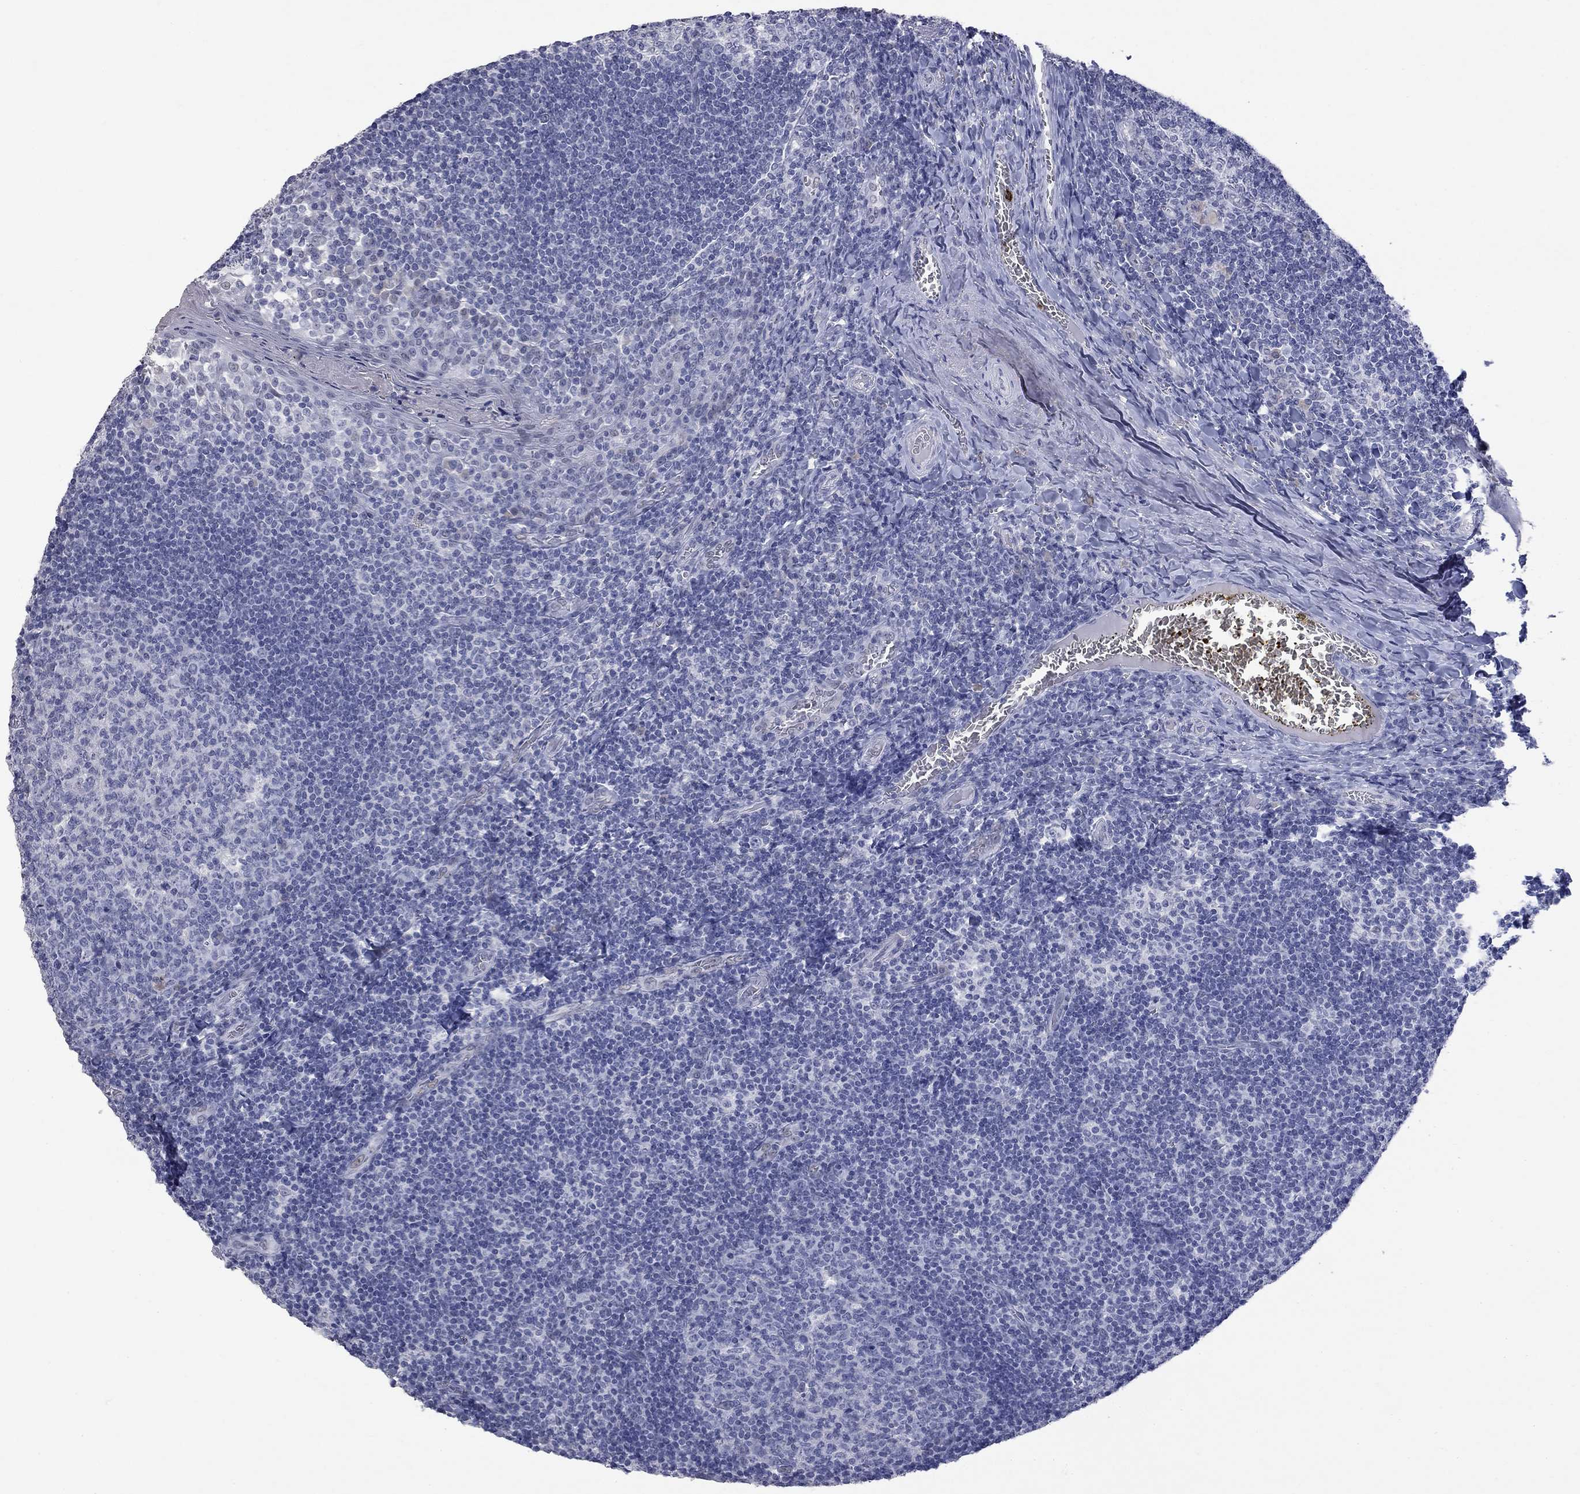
{"staining": {"intensity": "negative", "quantity": "none", "location": "none"}, "tissue": "tonsil", "cell_type": "Germinal center cells", "image_type": "normal", "snomed": [{"axis": "morphology", "description": "Normal tissue, NOS"}, {"axis": "topography", "description": "Tonsil"}], "caption": "High magnification brightfield microscopy of benign tonsil stained with DAB (3,3'-diaminobenzidine) (brown) and counterstained with hematoxylin (blue): germinal center cells show no significant staining. (IHC, brightfield microscopy, high magnification).", "gene": "SLC51A", "patient": {"sex": "female", "age": 13}}